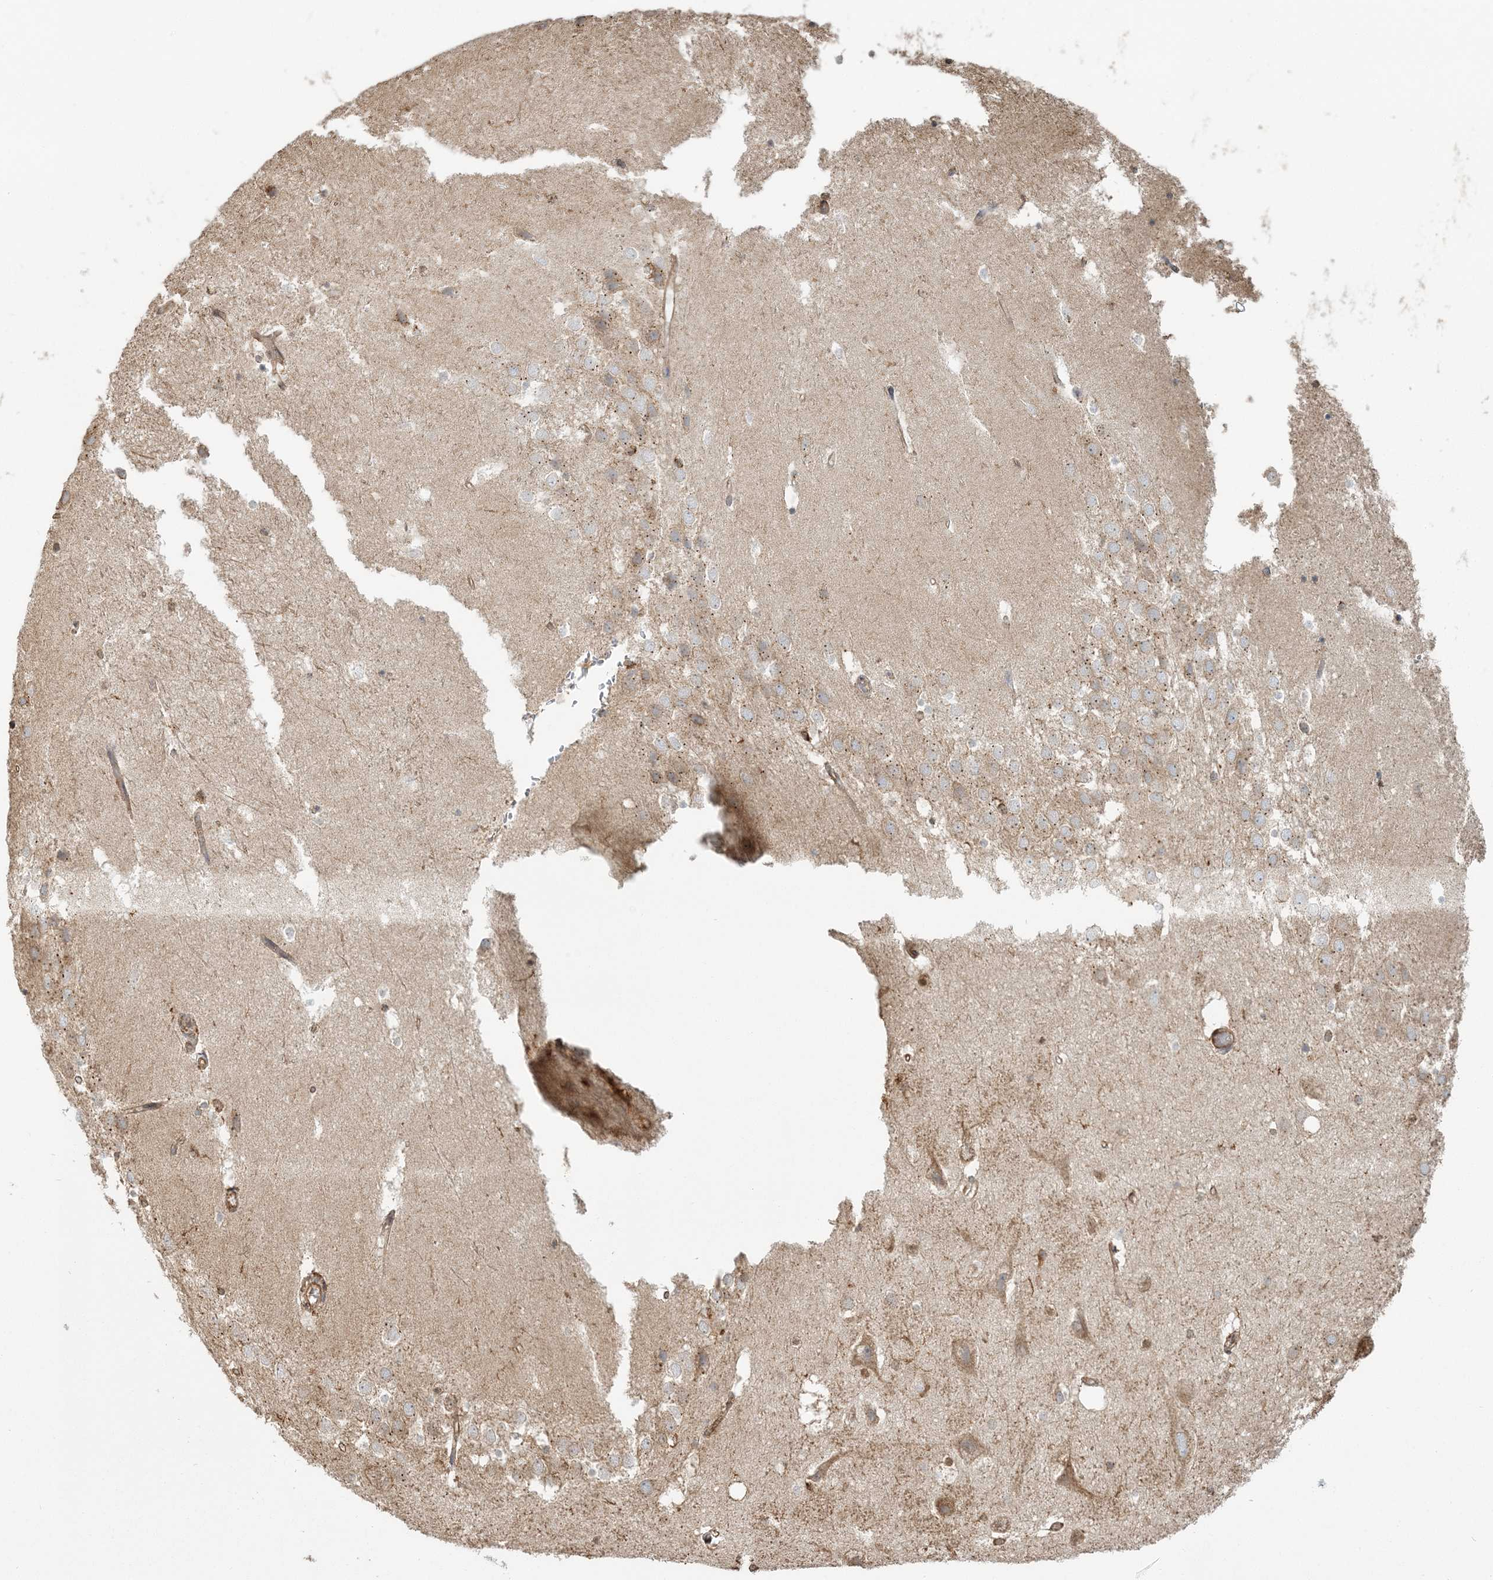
{"staining": {"intensity": "weak", "quantity": "<25%", "location": "cytoplasmic/membranous"}, "tissue": "hippocampus", "cell_type": "Glial cells", "image_type": "normal", "snomed": [{"axis": "morphology", "description": "Normal tissue, NOS"}, {"axis": "topography", "description": "Hippocampus"}], "caption": "IHC of benign human hippocampus reveals no positivity in glial cells.", "gene": "TRAF3IP2", "patient": {"sex": "female", "age": 52}}